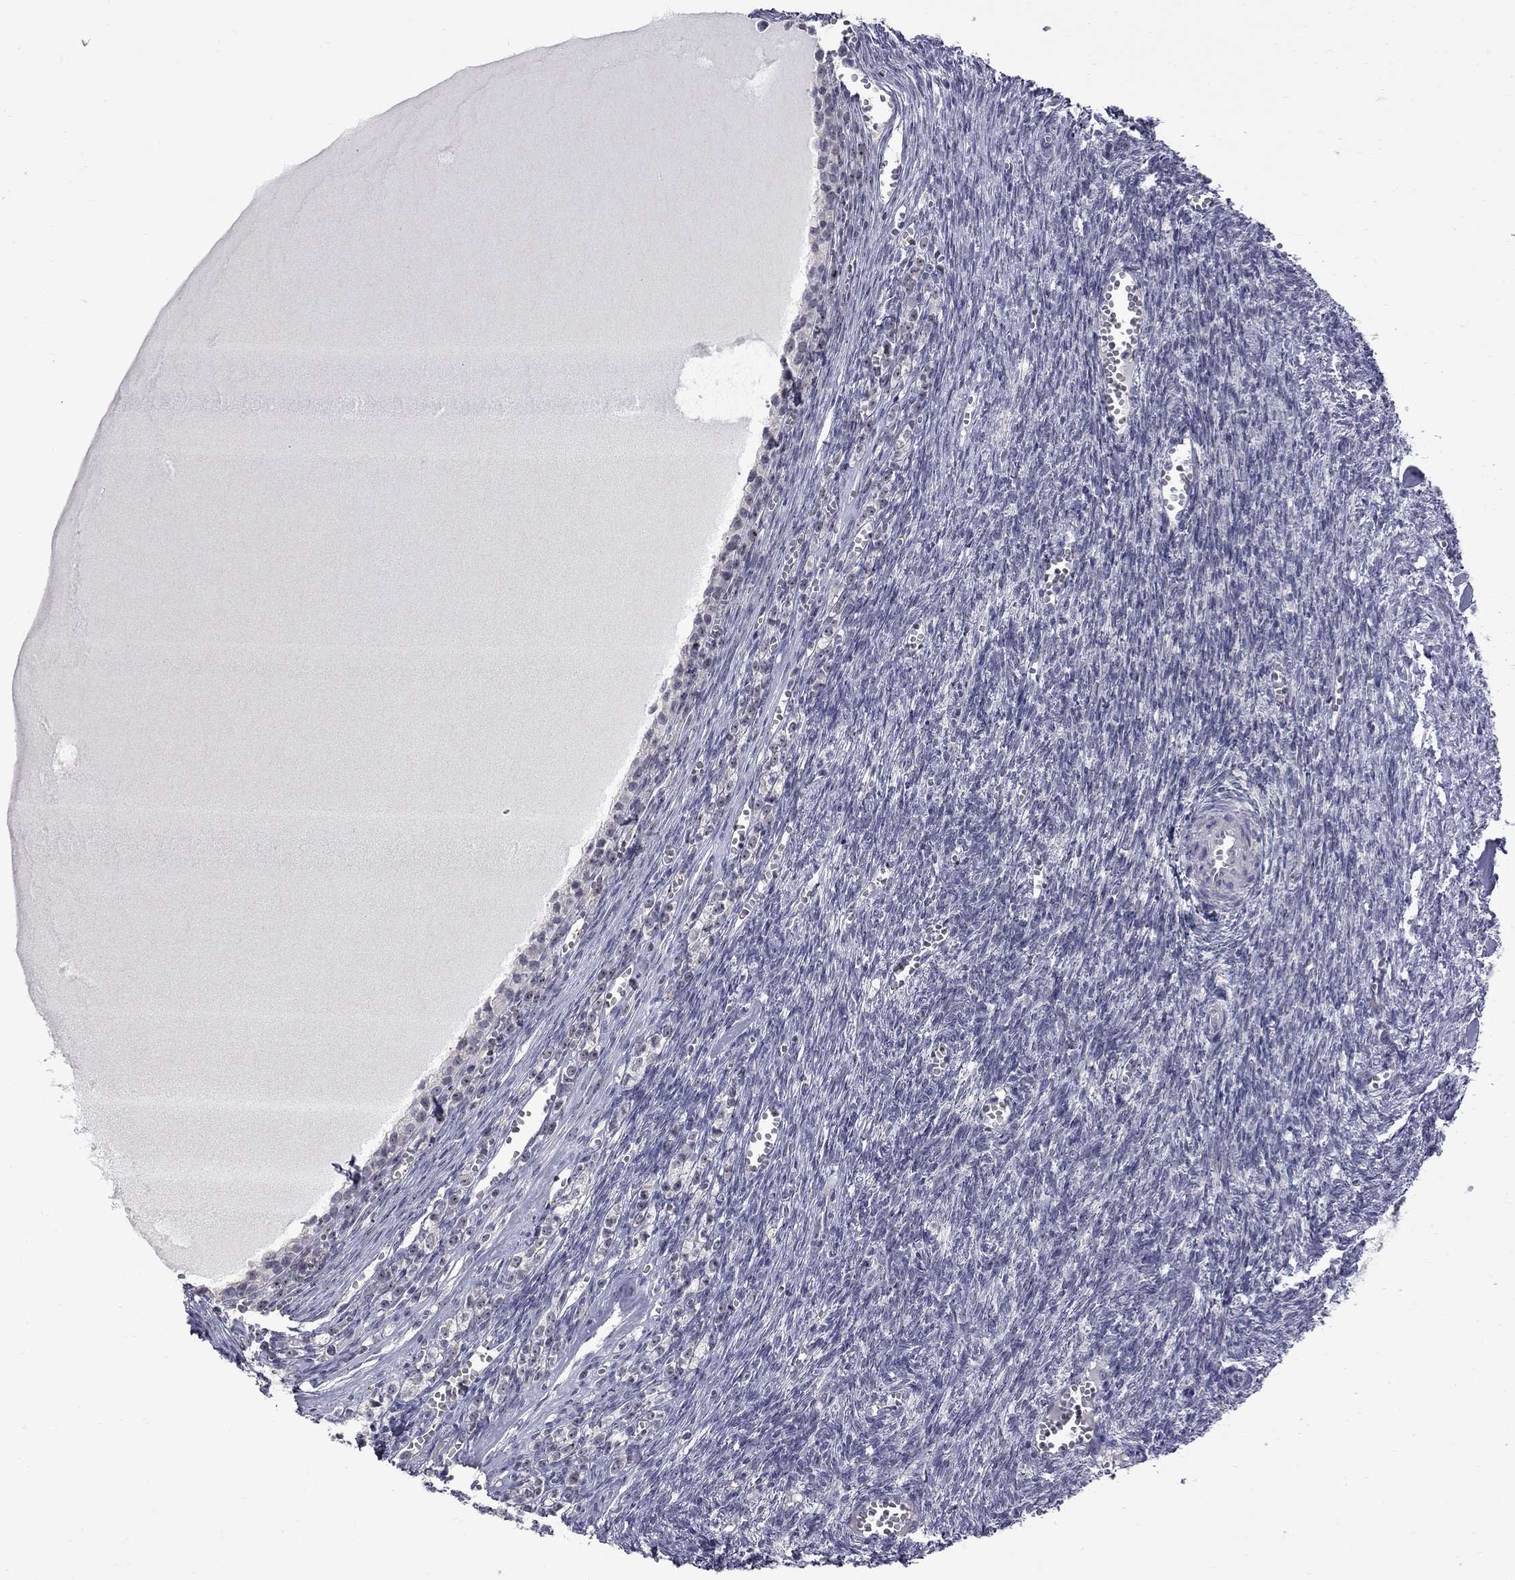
{"staining": {"intensity": "negative", "quantity": "none", "location": "none"}, "tissue": "ovary", "cell_type": "Follicle cells", "image_type": "normal", "snomed": [{"axis": "morphology", "description": "Normal tissue, NOS"}, {"axis": "topography", "description": "Ovary"}], "caption": "Follicle cells are negative for brown protein staining in benign ovary. (DAB immunohistochemistry (IHC) visualized using brightfield microscopy, high magnification).", "gene": "GSG1L", "patient": {"sex": "female", "age": 43}}